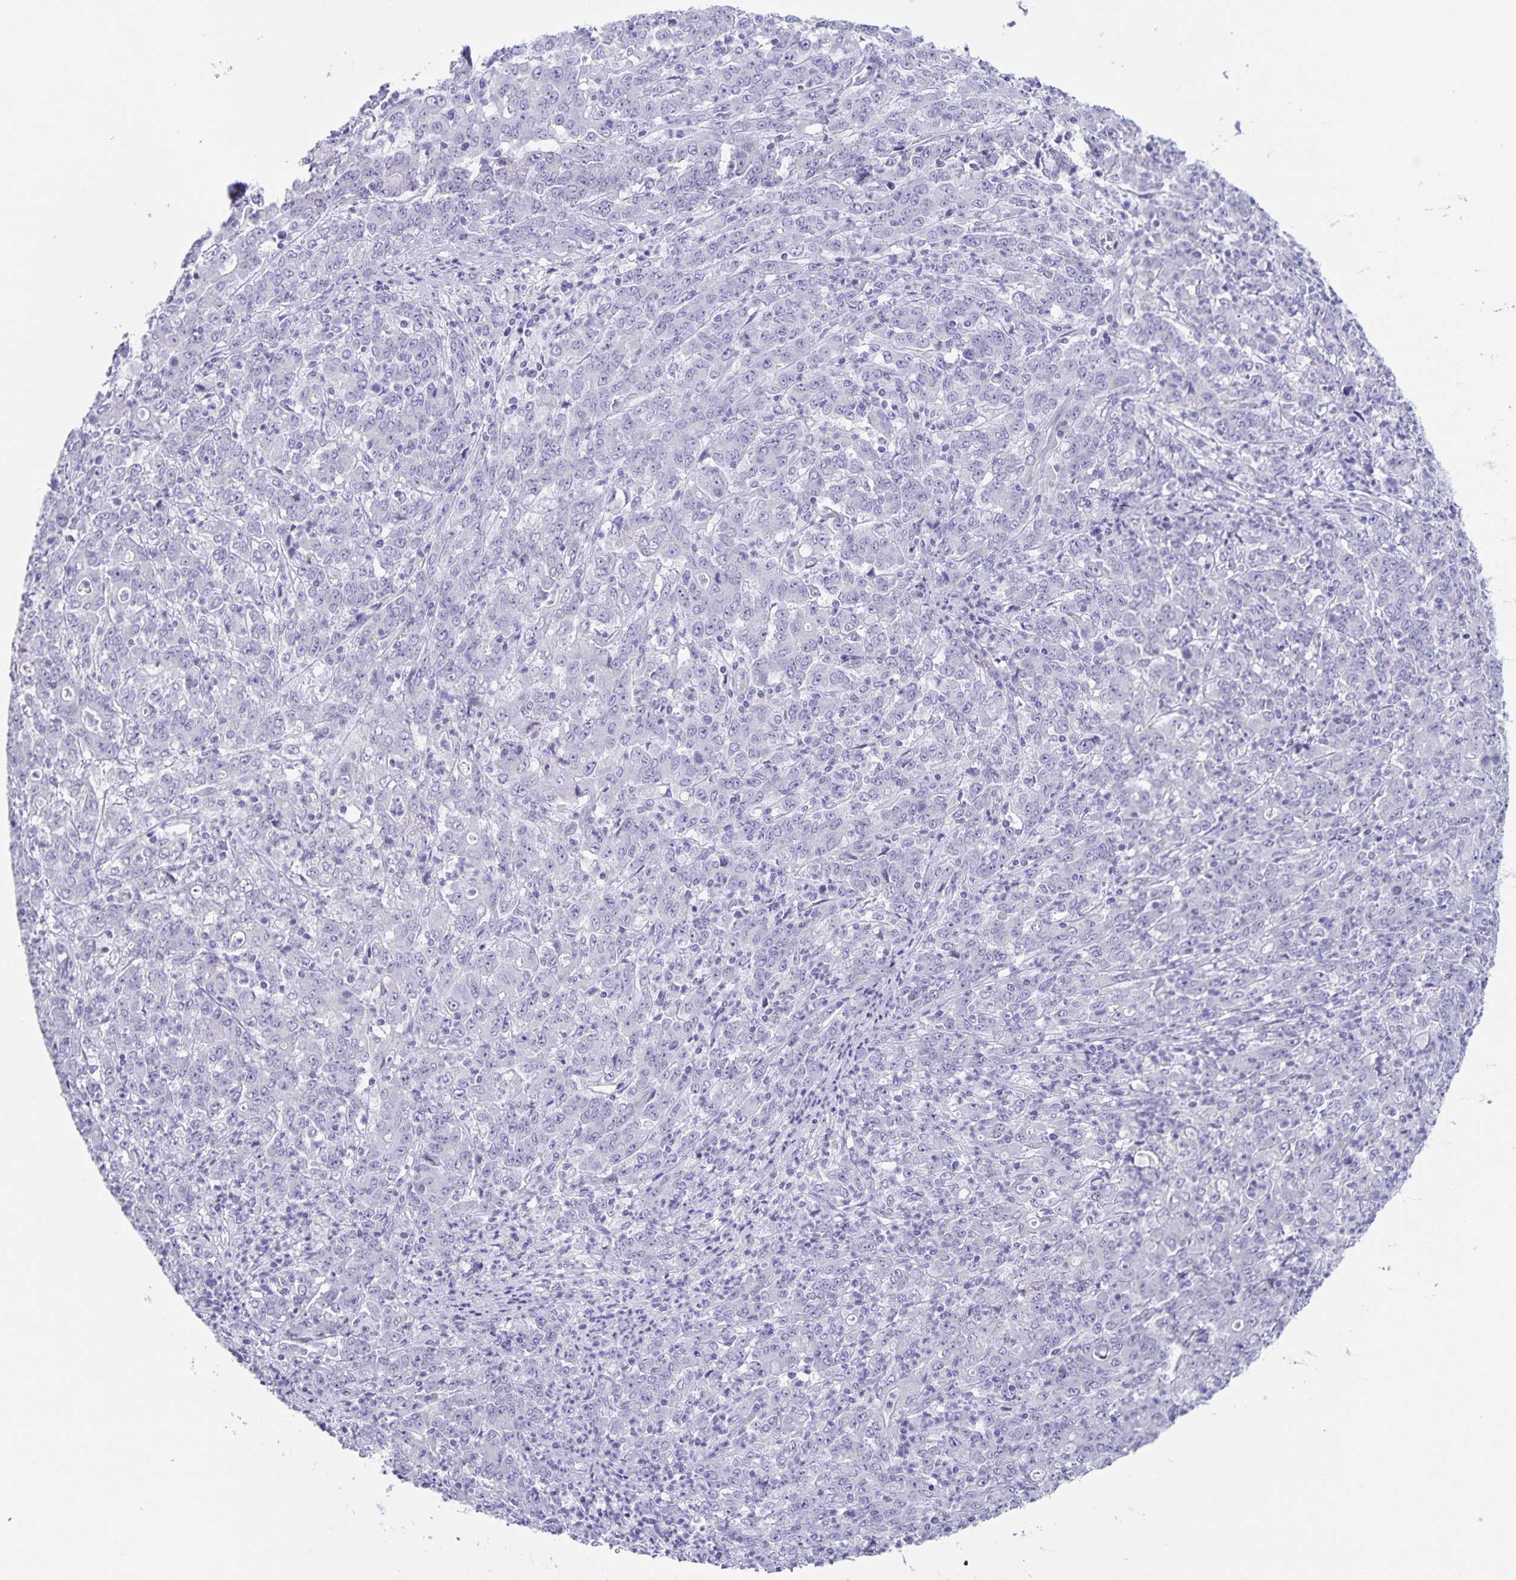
{"staining": {"intensity": "negative", "quantity": "none", "location": "none"}, "tissue": "stomach cancer", "cell_type": "Tumor cells", "image_type": "cancer", "snomed": [{"axis": "morphology", "description": "Adenocarcinoma, NOS"}, {"axis": "topography", "description": "Stomach, lower"}], "caption": "A high-resolution histopathology image shows immunohistochemistry staining of stomach adenocarcinoma, which displays no significant expression in tumor cells. (DAB (3,3'-diaminobenzidine) IHC visualized using brightfield microscopy, high magnification).", "gene": "AQP4", "patient": {"sex": "female", "age": 71}}